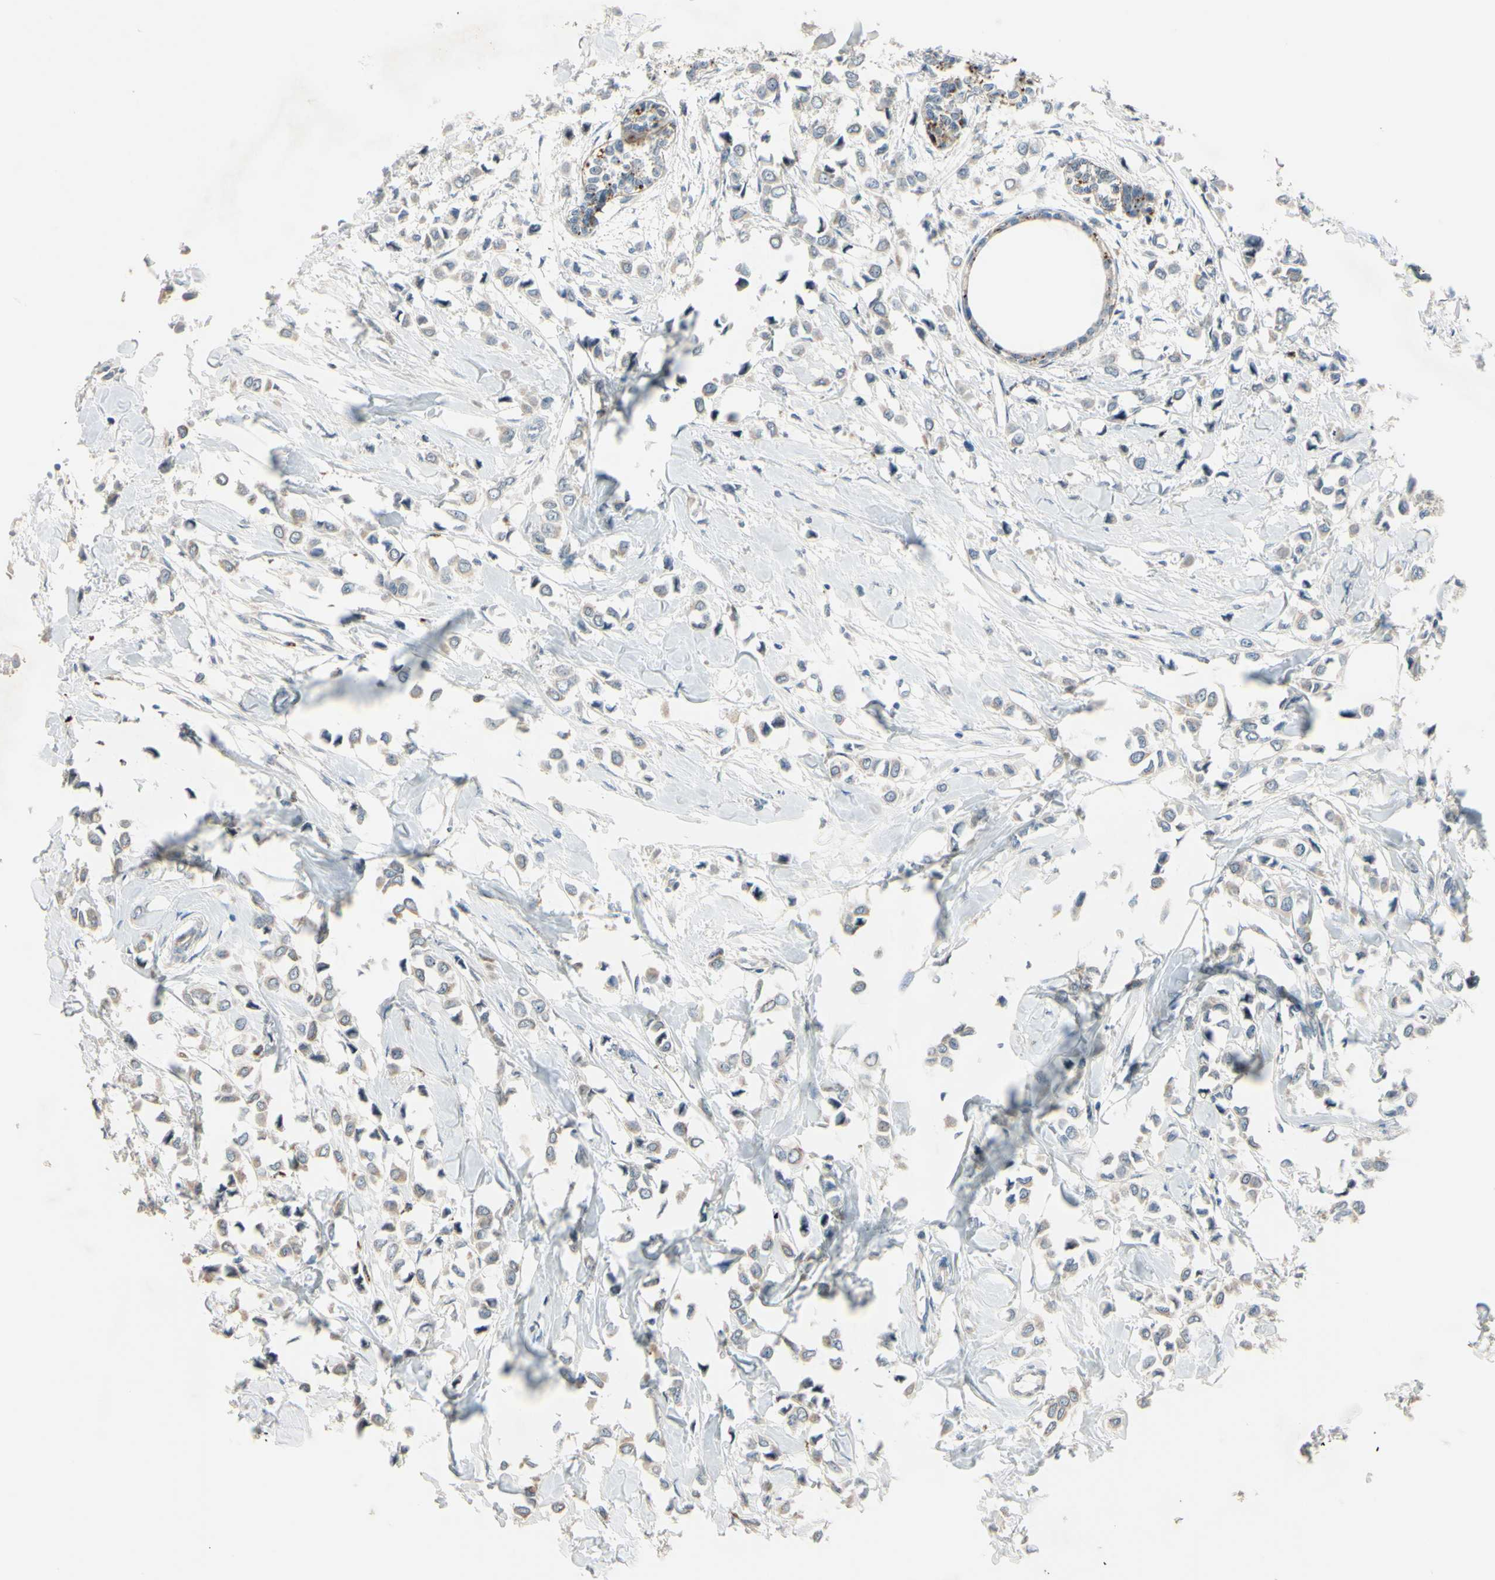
{"staining": {"intensity": "weak", "quantity": "25%-75%", "location": "cytoplasmic/membranous"}, "tissue": "breast cancer", "cell_type": "Tumor cells", "image_type": "cancer", "snomed": [{"axis": "morphology", "description": "Lobular carcinoma"}, {"axis": "topography", "description": "Breast"}], "caption": "Brown immunohistochemical staining in breast cancer (lobular carcinoma) shows weak cytoplasmic/membranous staining in approximately 25%-75% of tumor cells. Using DAB (3,3'-diaminobenzidine) (brown) and hematoxylin (blue) stains, captured at high magnification using brightfield microscopy.", "gene": "NDFIP1", "patient": {"sex": "female", "age": 51}}